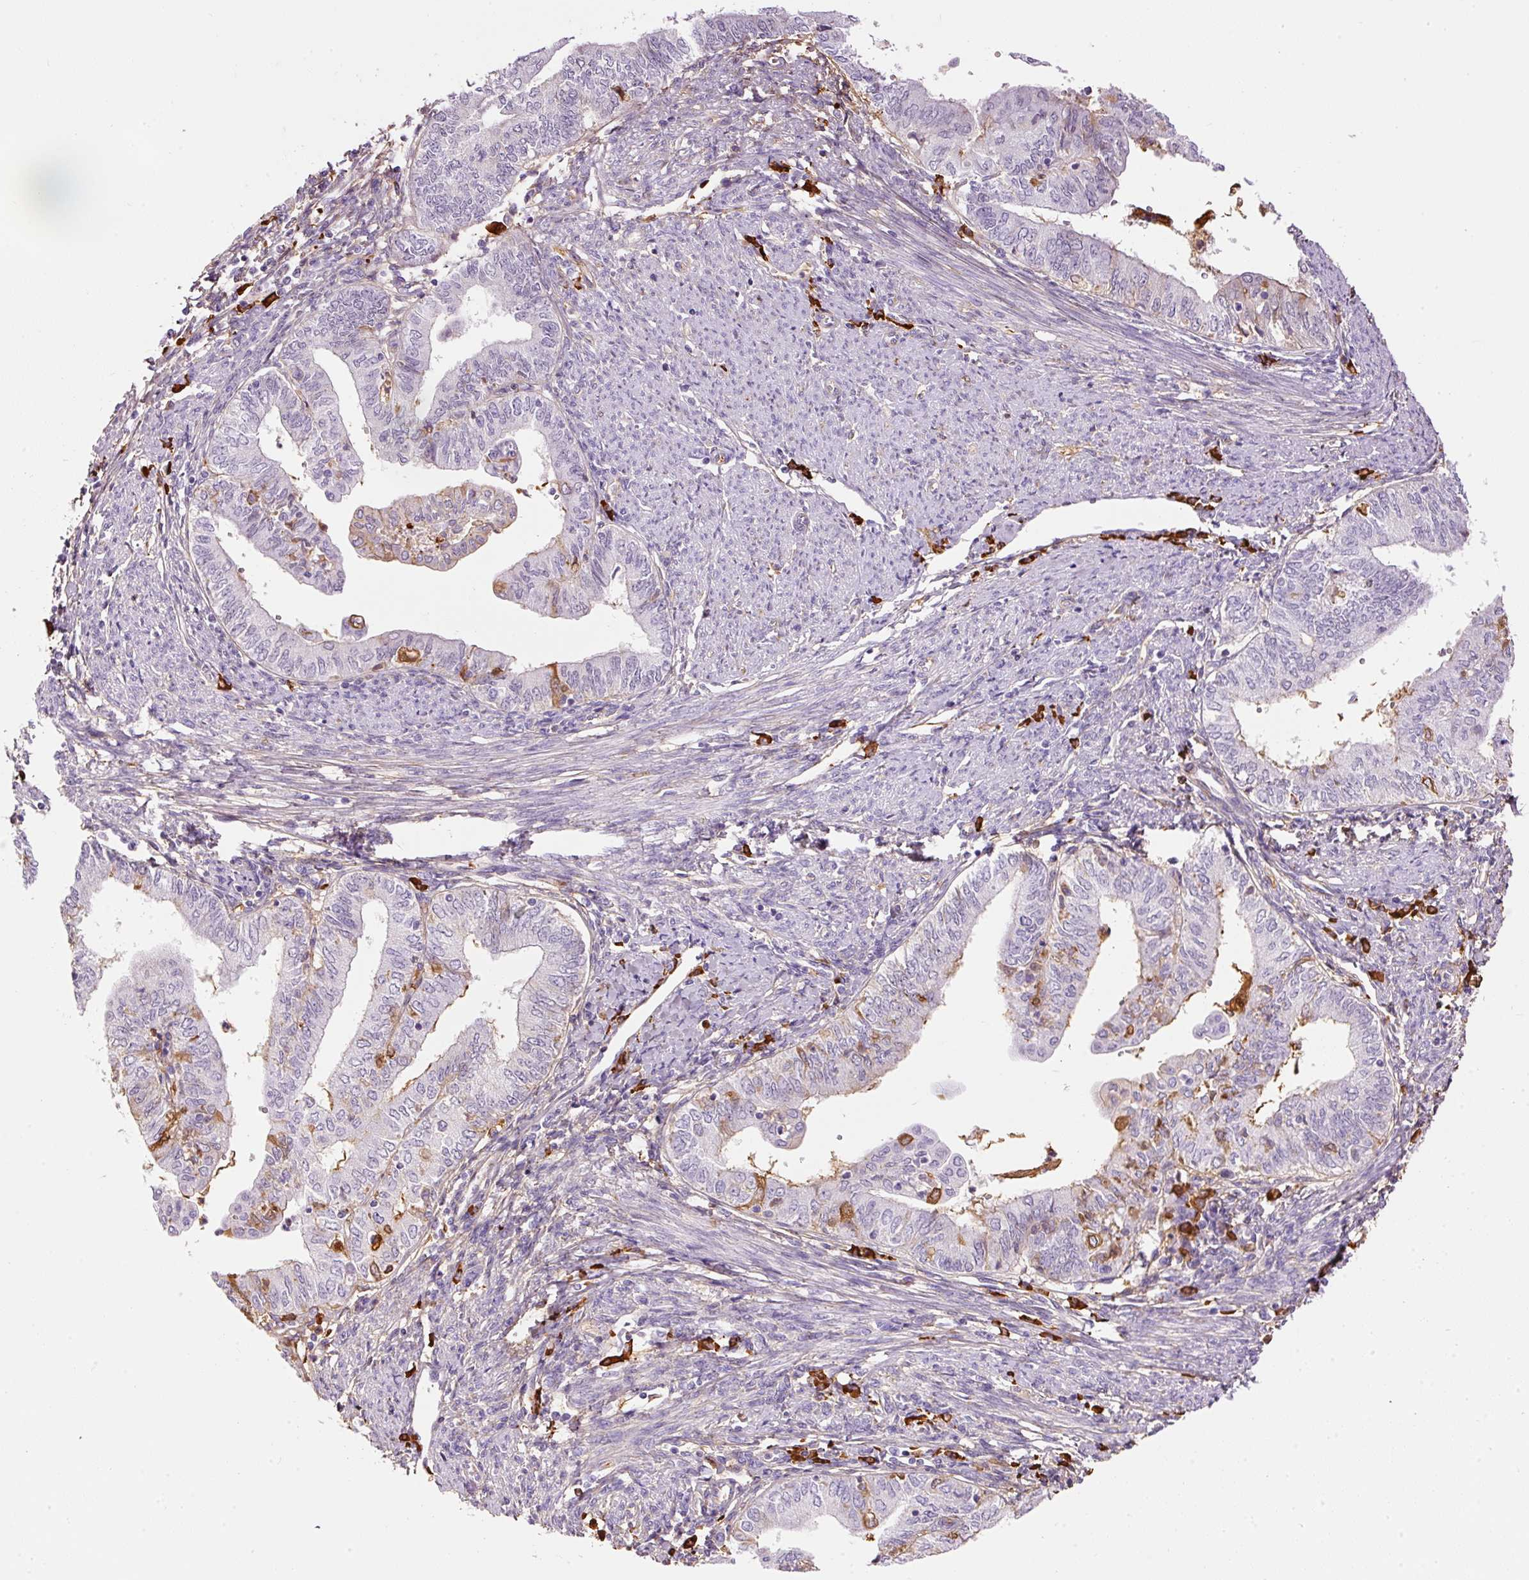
{"staining": {"intensity": "negative", "quantity": "none", "location": "none"}, "tissue": "endometrial cancer", "cell_type": "Tumor cells", "image_type": "cancer", "snomed": [{"axis": "morphology", "description": "Adenocarcinoma, NOS"}, {"axis": "topography", "description": "Endometrium"}], "caption": "The photomicrograph shows no staining of tumor cells in endometrial adenocarcinoma. Nuclei are stained in blue.", "gene": "PRPF38B", "patient": {"sex": "female", "age": 66}}